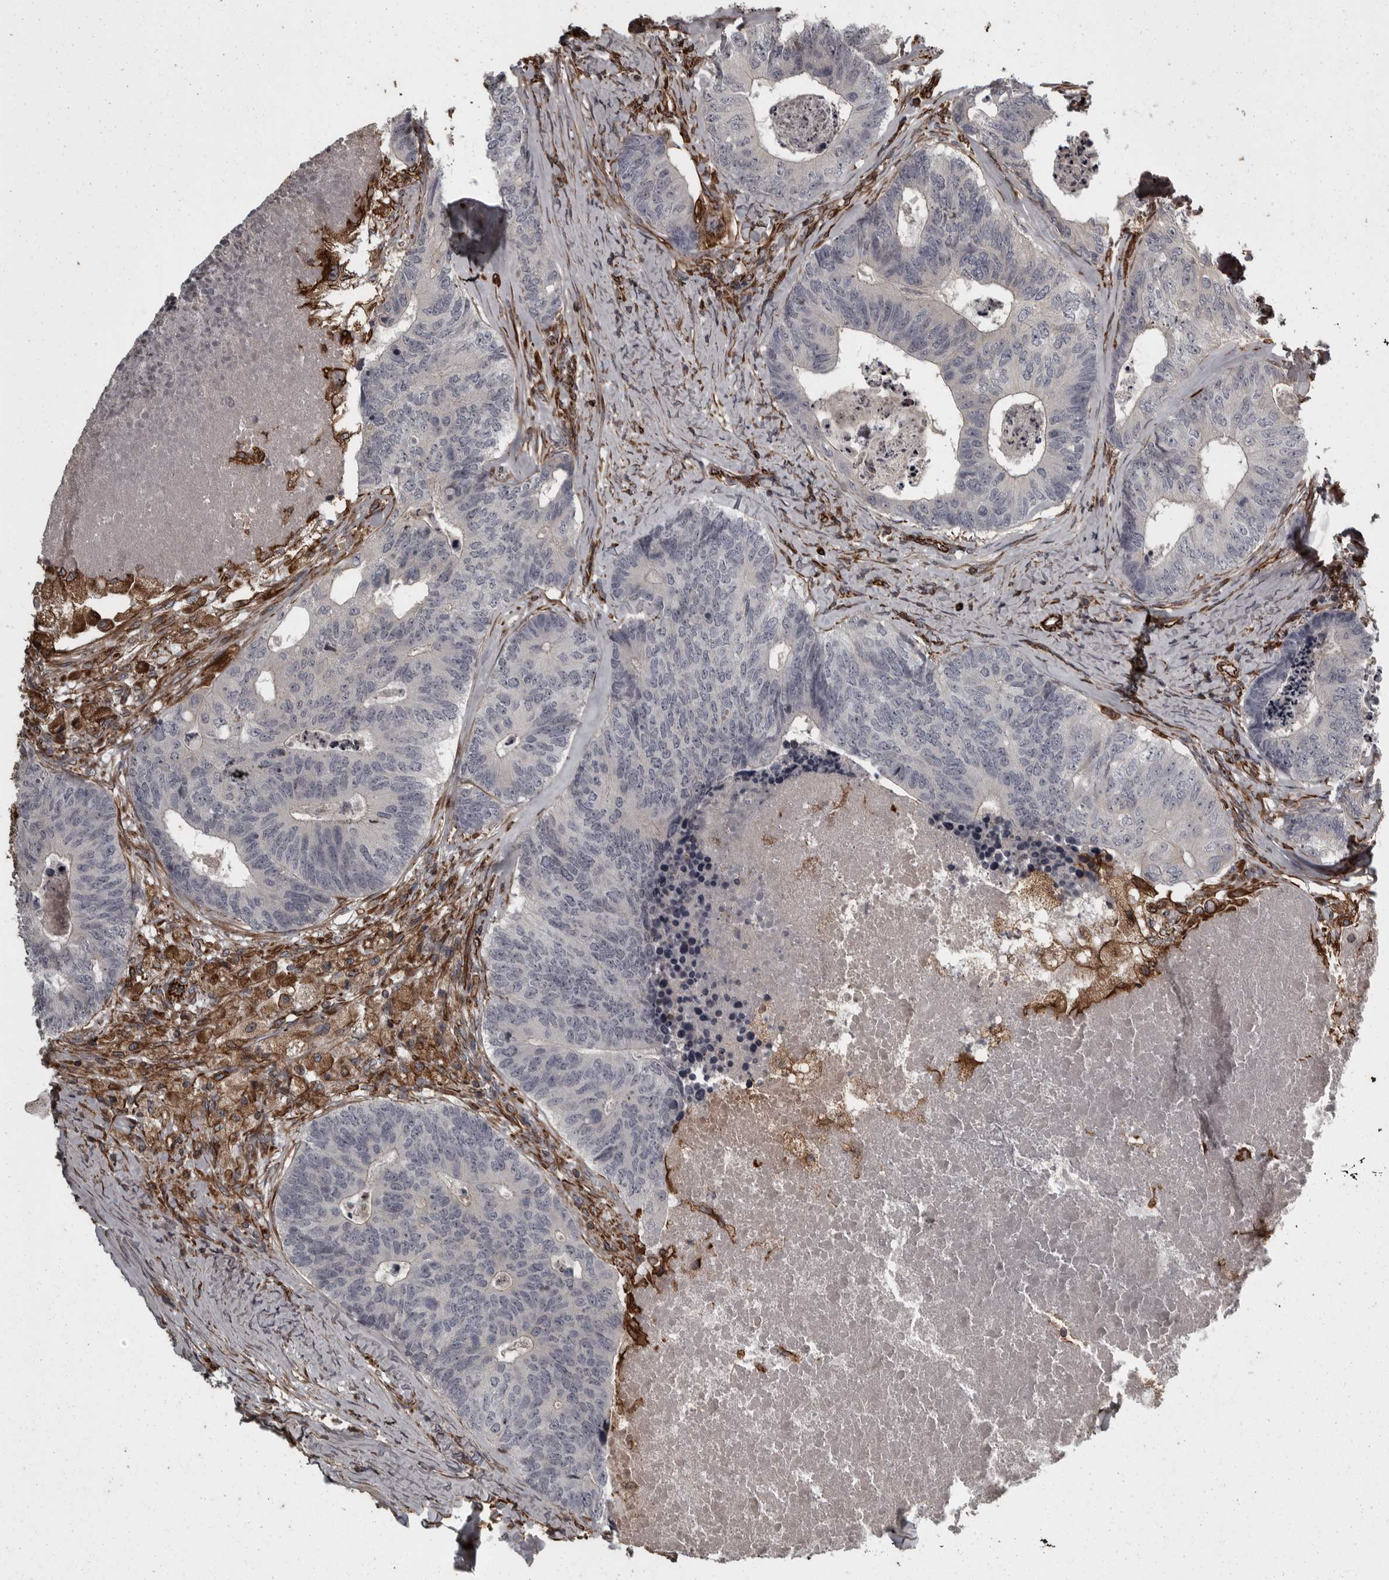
{"staining": {"intensity": "negative", "quantity": "none", "location": "none"}, "tissue": "colorectal cancer", "cell_type": "Tumor cells", "image_type": "cancer", "snomed": [{"axis": "morphology", "description": "Adenocarcinoma, NOS"}, {"axis": "topography", "description": "Colon"}], "caption": "This is an immunohistochemistry image of colorectal cancer (adenocarcinoma). There is no staining in tumor cells.", "gene": "FAAP100", "patient": {"sex": "female", "age": 67}}